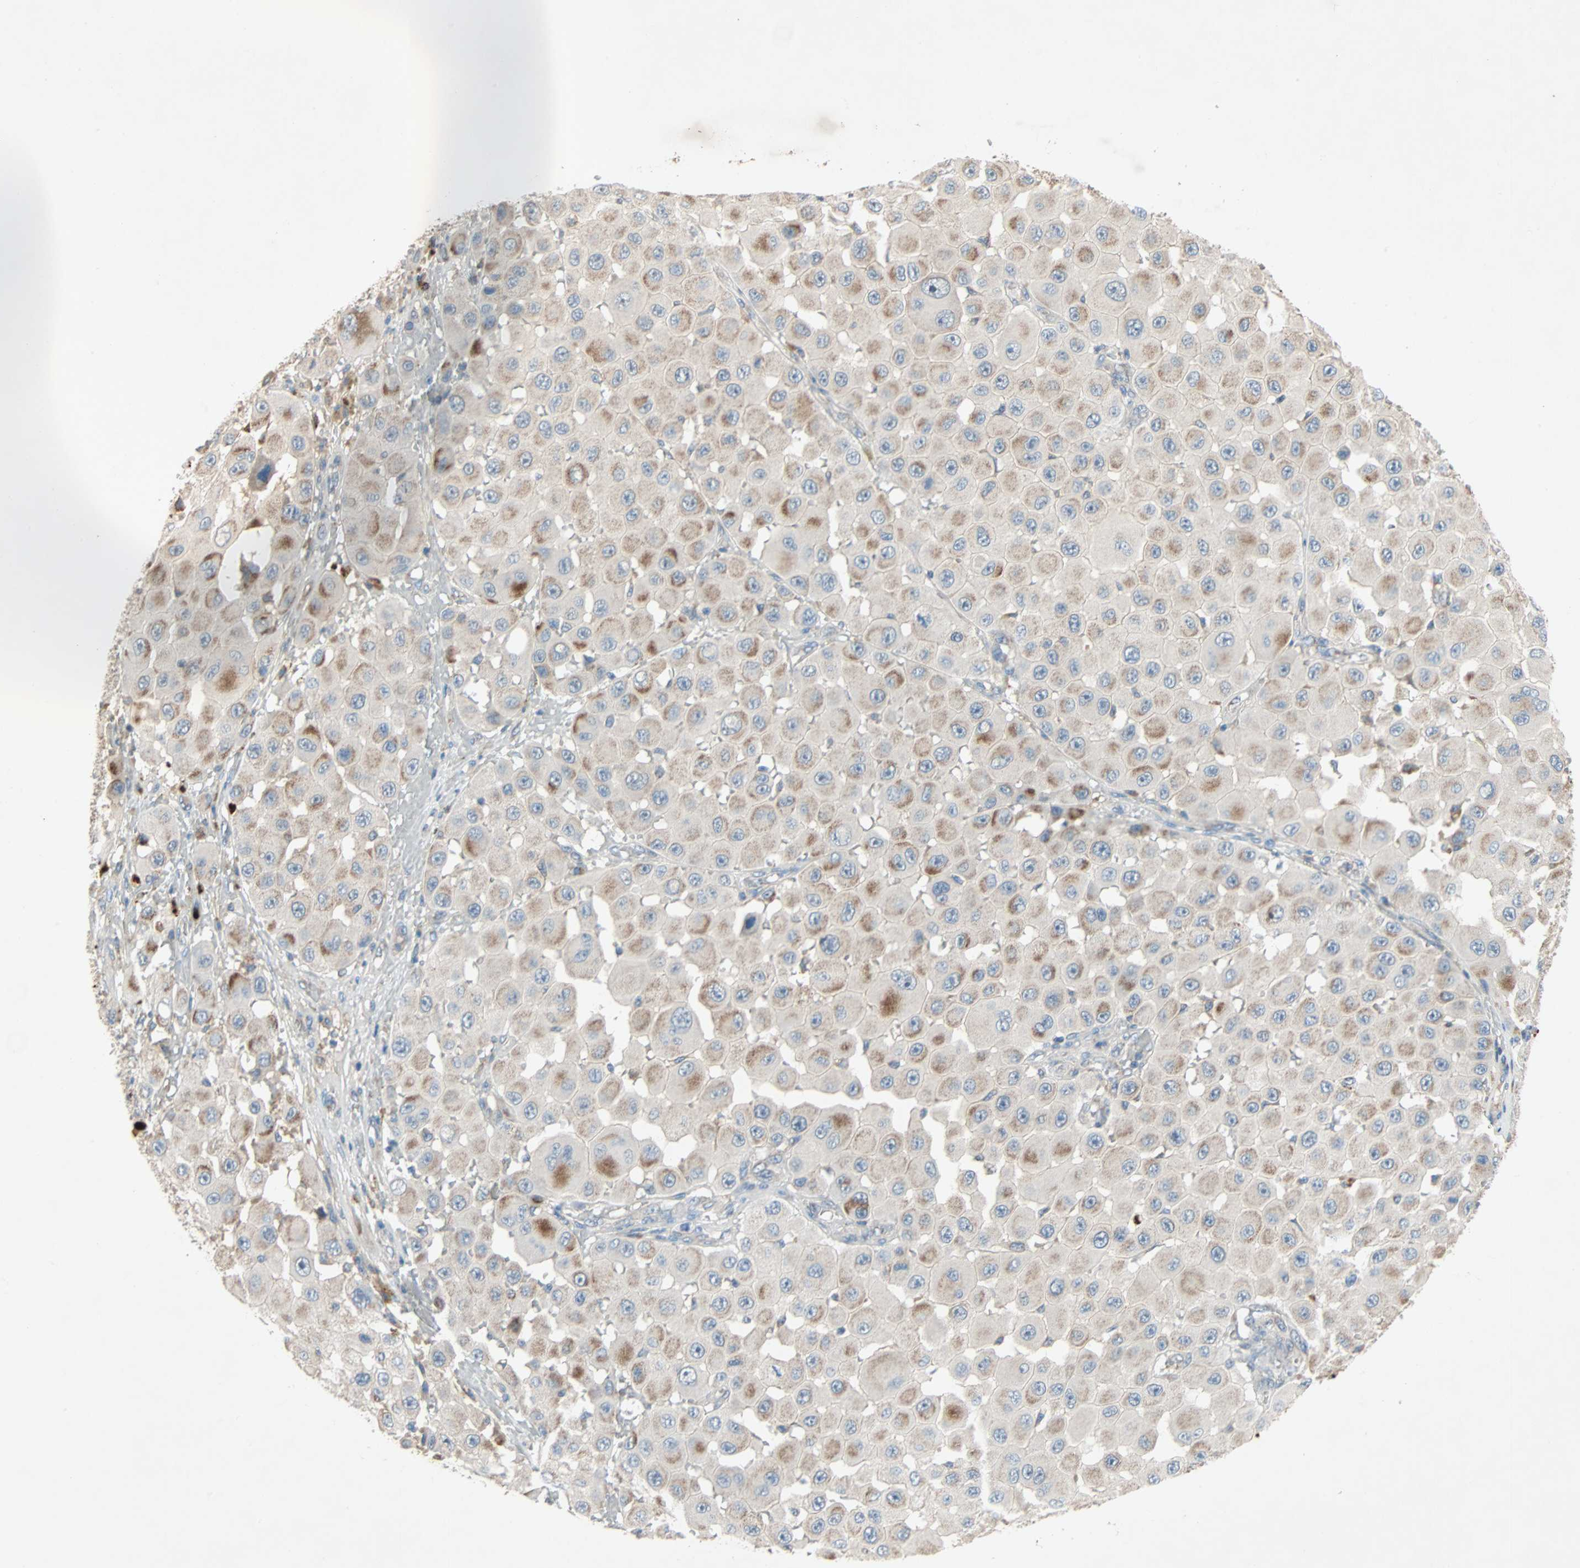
{"staining": {"intensity": "moderate", "quantity": "25%-75%", "location": "cytoplasmic/membranous"}, "tissue": "melanoma", "cell_type": "Tumor cells", "image_type": "cancer", "snomed": [{"axis": "morphology", "description": "Malignant melanoma, NOS"}, {"axis": "topography", "description": "Skin"}], "caption": "Melanoma tissue displays moderate cytoplasmic/membranous positivity in approximately 25%-75% of tumor cells", "gene": "XYLT1", "patient": {"sex": "female", "age": 81}}